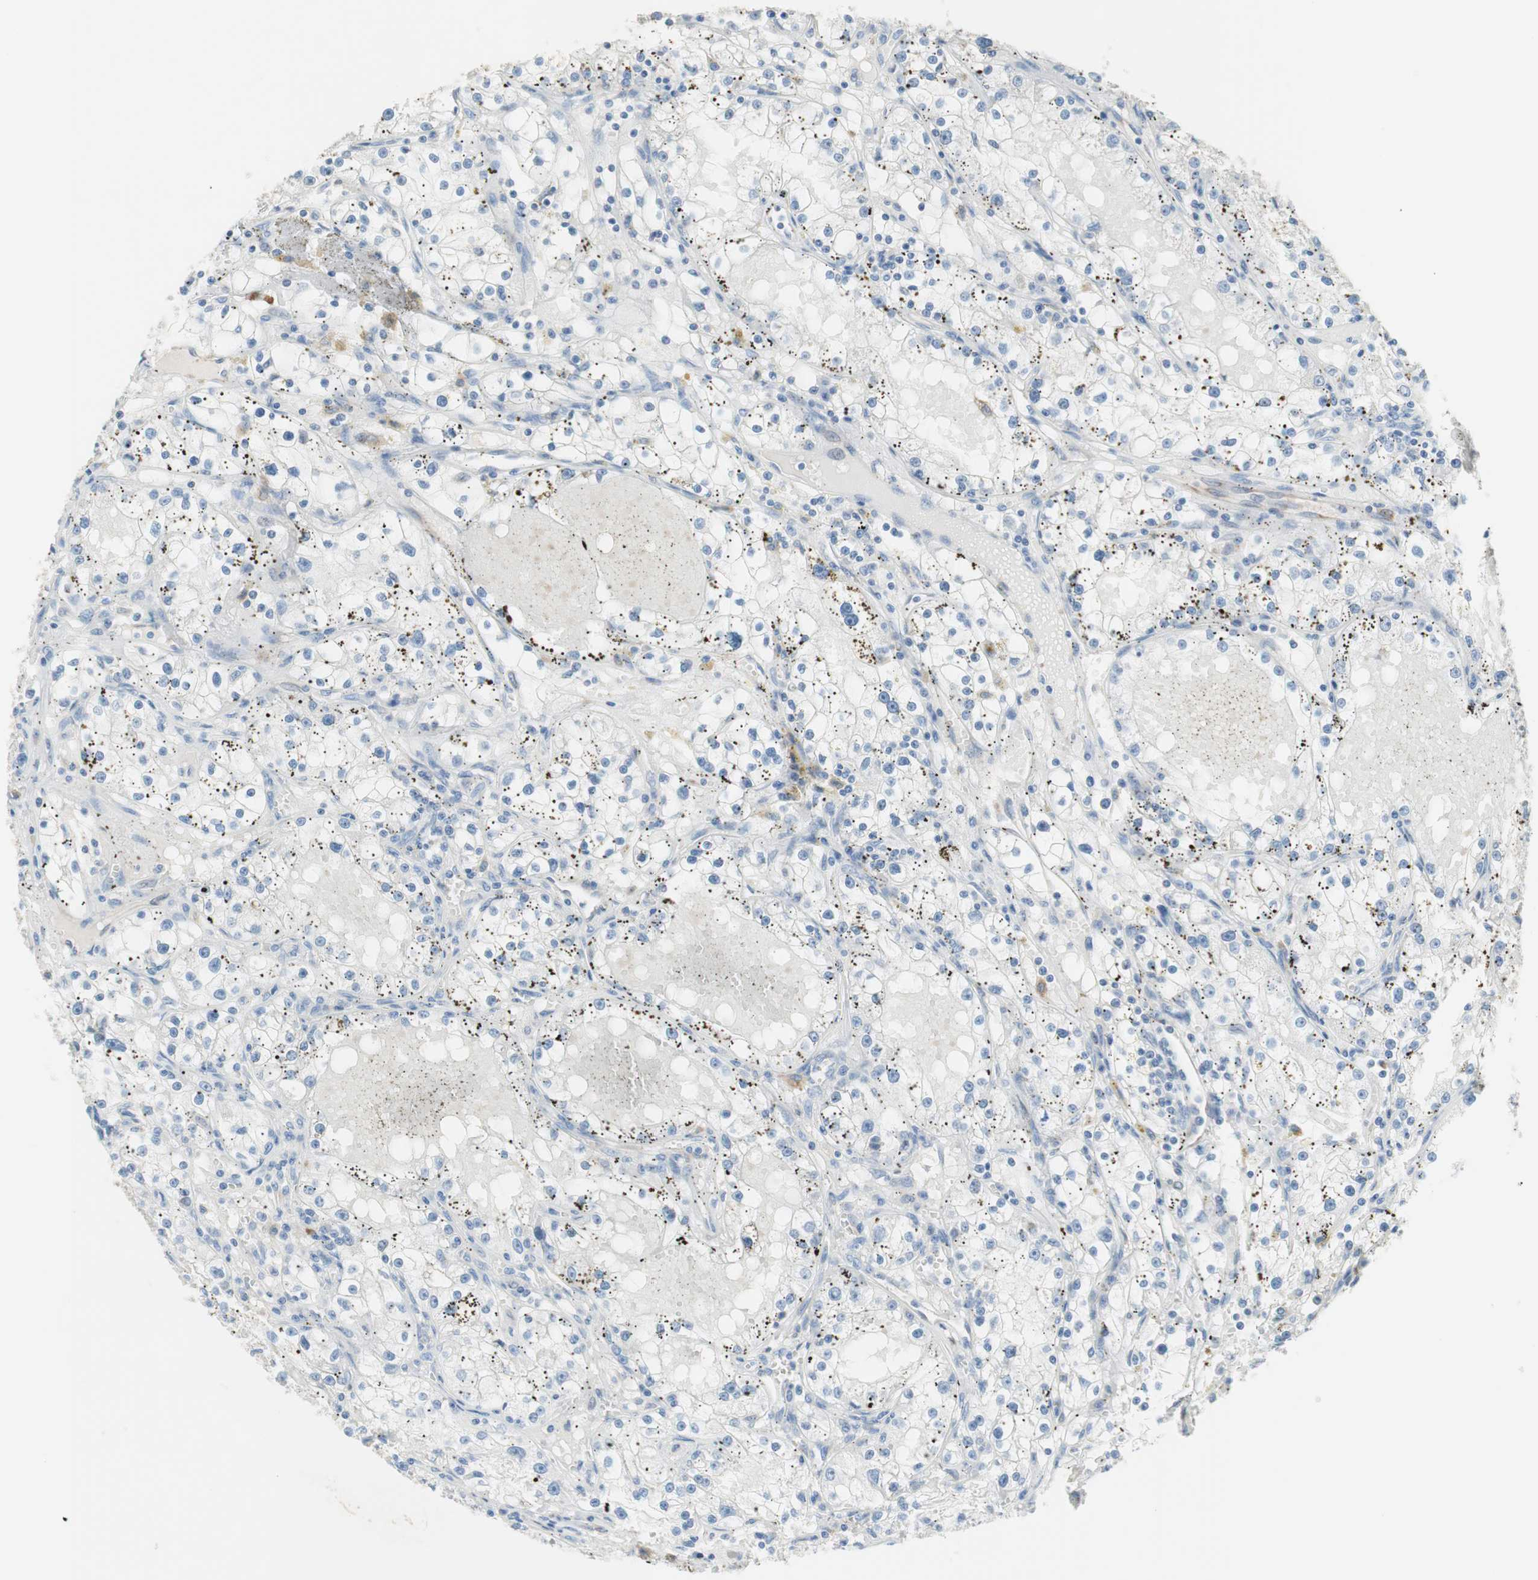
{"staining": {"intensity": "negative", "quantity": "none", "location": "none"}, "tissue": "renal cancer", "cell_type": "Tumor cells", "image_type": "cancer", "snomed": [{"axis": "morphology", "description": "Adenocarcinoma, NOS"}, {"axis": "topography", "description": "Kidney"}], "caption": "Histopathology image shows no significant protein staining in tumor cells of adenocarcinoma (renal).", "gene": "GLUL", "patient": {"sex": "male", "age": 56}}